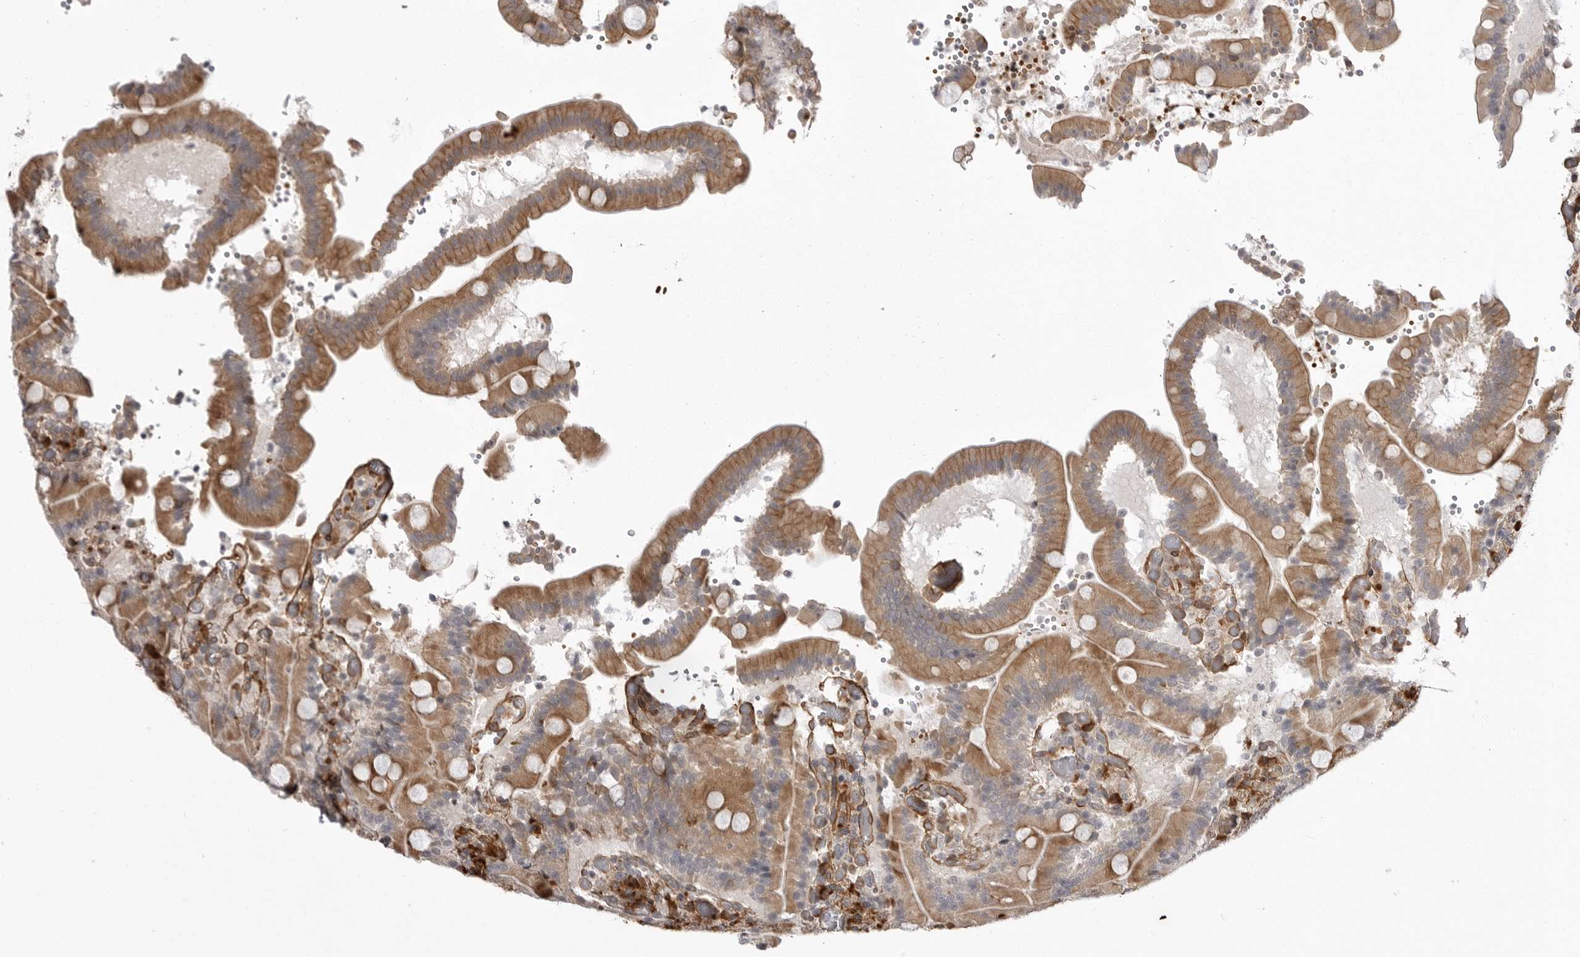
{"staining": {"intensity": "moderate", "quantity": ">75%", "location": "cytoplasmic/membranous"}, "tissue": "duodenum", "cell_type": "Glandular cells", "image_type": "normal", "snomed": [{"axis": "morphology", "description": "Normal tissue, NOS"}, {"axis": "topography", "description": "Duodenum"}], "caption": "Unremarkable duodenum displays moderate cytoplasmic/membranous expression in approximately >75% of glandular cells The staining was performed using DAB (3,3'-diaminobenzidine) to visualize the protein expression in brown, while the nuclei were stained in blue with hematoxylin (Magnification: 20x)..", "gene": "ARL5A", "patient": {"sex": "female", "age": 62}}